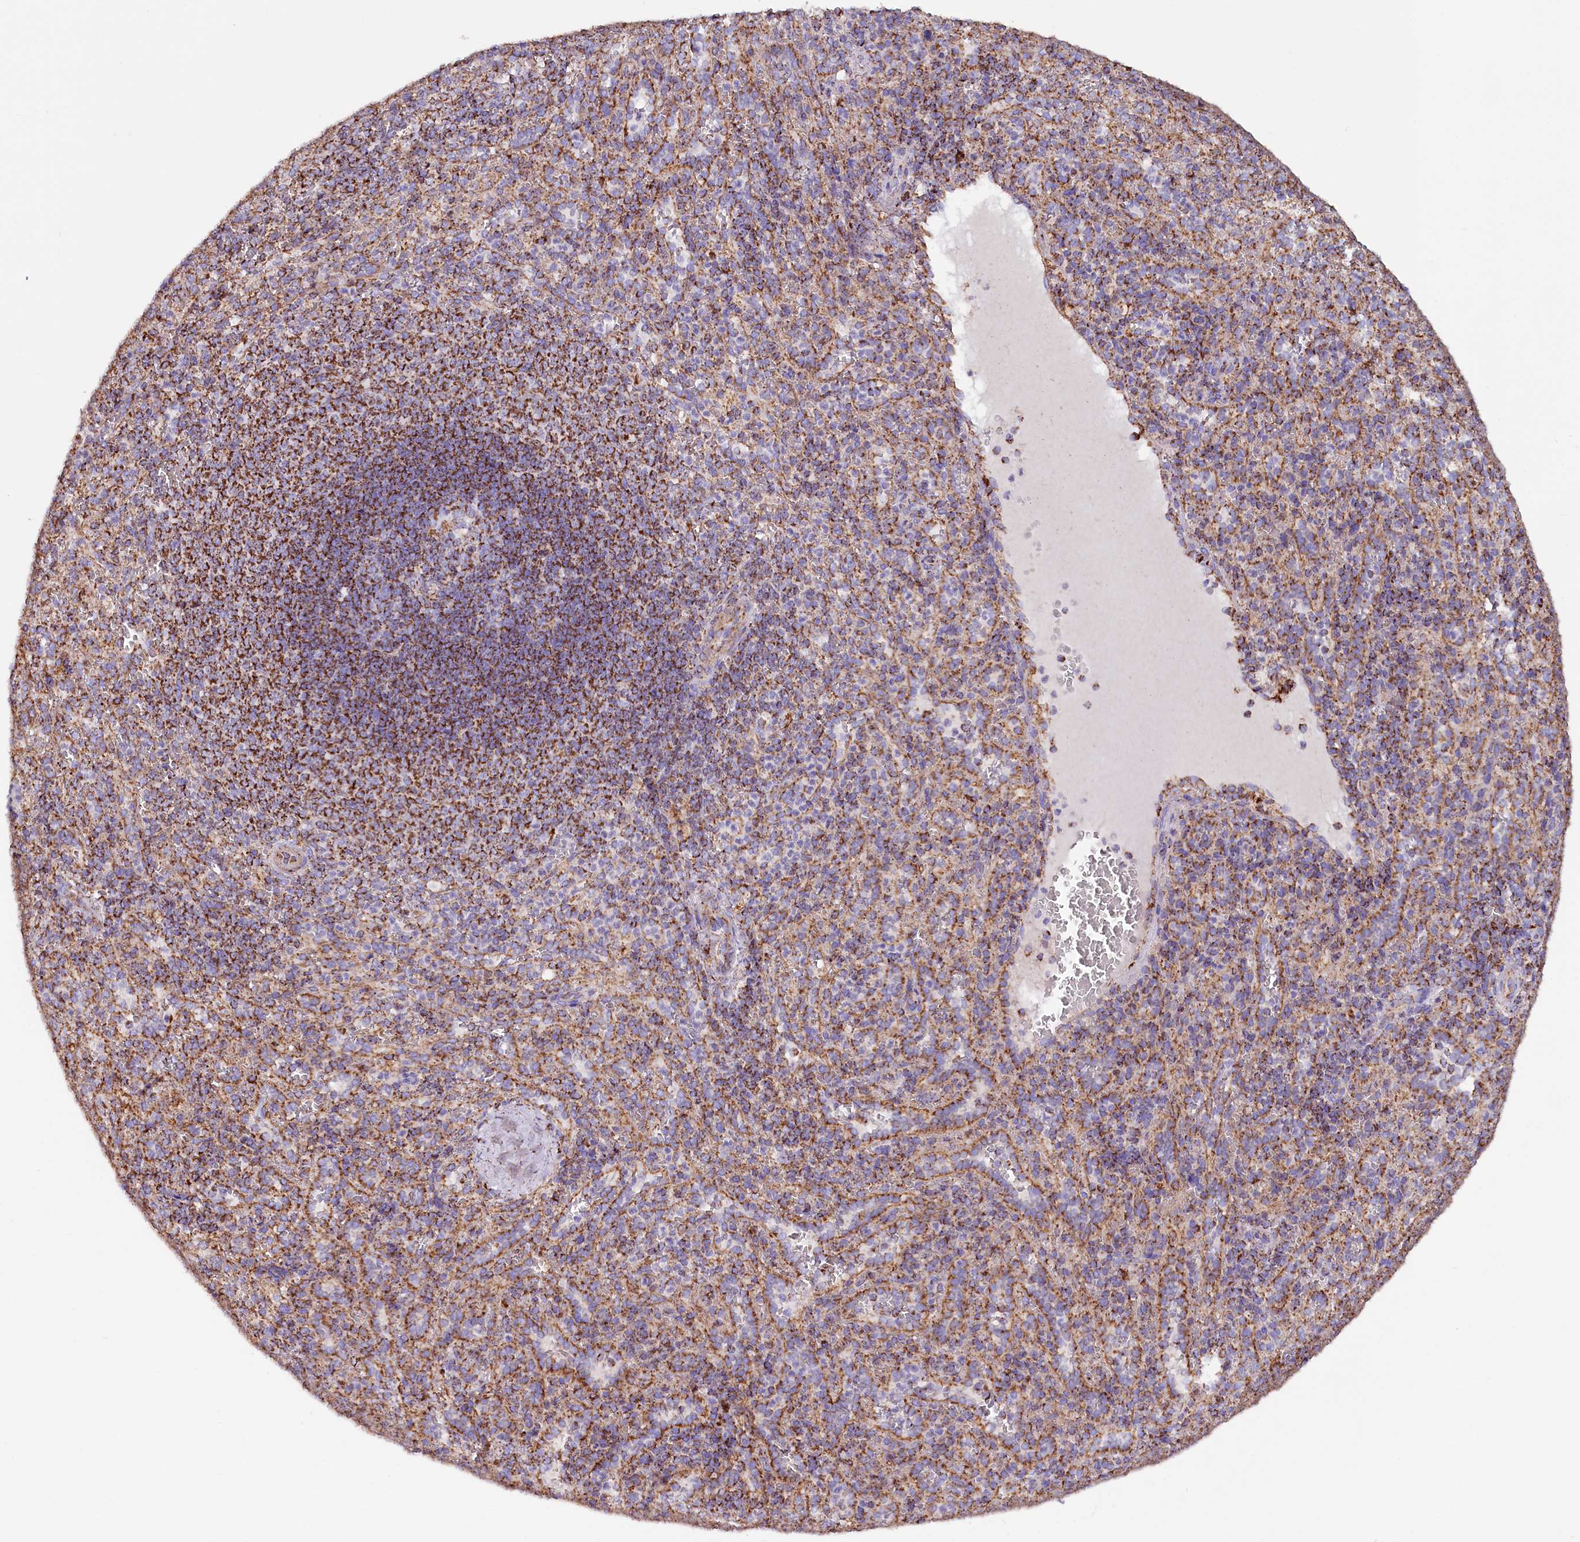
{"staining": {"intensity": "moderate", "quantity": ">75%", "location": "cytoplasmic/membranous"}, "tissue": "spleen", "cell_type": "Cells in red pulp", "image_type": "normal", "snomed": [{"axis": "morphology", "description": "Normal tissue, NOS"}, {"axis": "topography", "description": "Spleen"}], "caption": "IHC image of normal human spleen stained for a protein (brown), which displays medium levels of moderate cytoplasmic/membranous staining in about >75% of cells in red pulp.", "gene": "APLP2", "patient": {"sex": "female", "age": 21}}